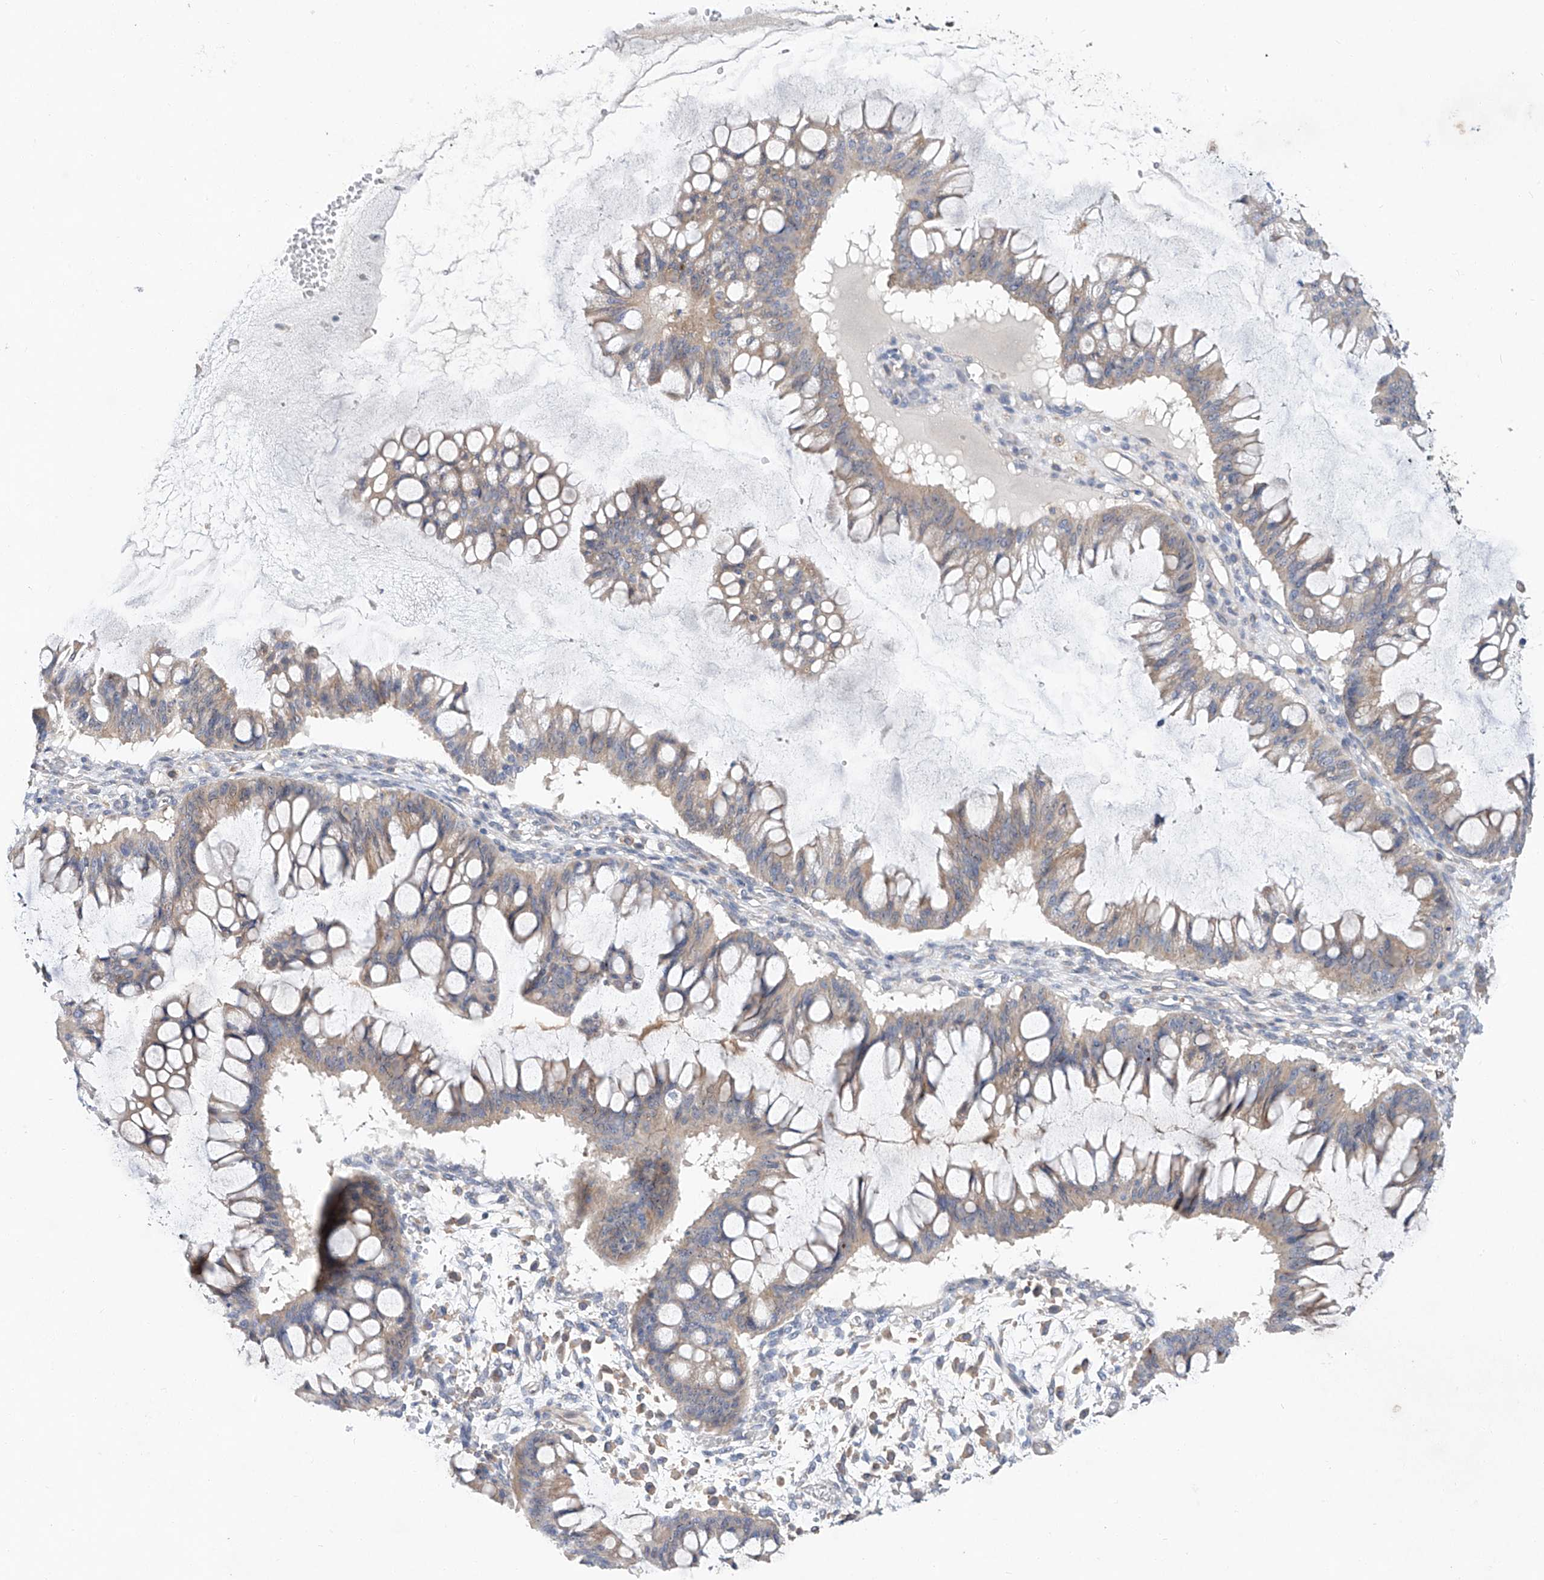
{"staining": {"intensity": "weak", "quantity": "25%-75%", "location": "cytoplasmic/membranous"}, "tissue": "ovarian cancer", "cell_type": "Tumor cells", "image_type": "cancer", "snomed": [{"axis": "morphology", "description": "Cystadenocarcinoma, mucinous, NOS"}, {"axis": "topography", "description": "Ovary"}], "caption": "There is low levels of weak cytoplasmic/membranous positivity in tumor cells of ovarian mucinous cystadenocarcinoma, as demonstrated by immunohistochemical staining (brown color).", "gene": "AMD1", "patient": {"sex": "female", "age": 73}}